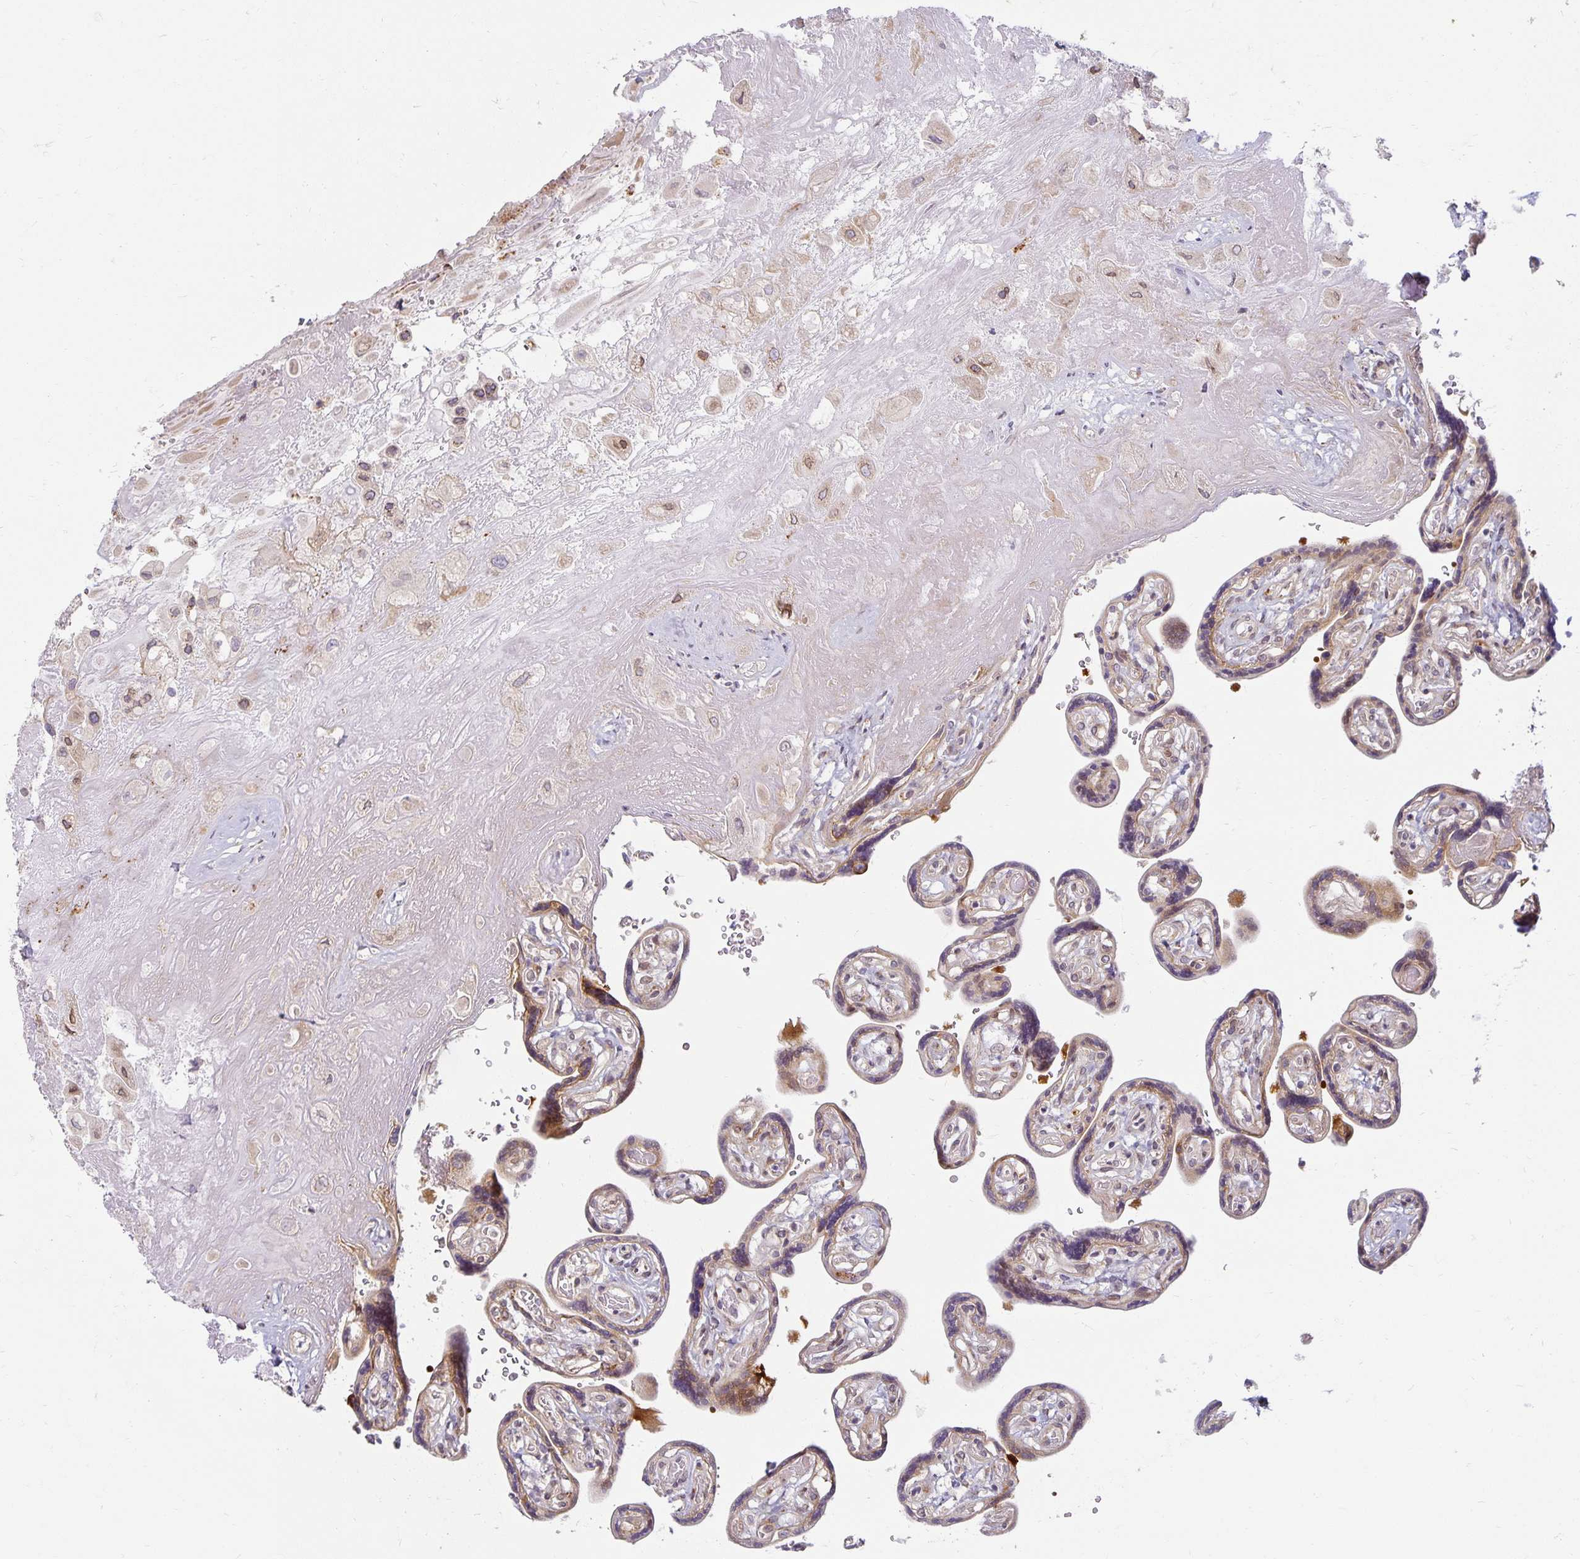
{"staining": {"intensity": "weak", "quantity": "25%-75%", "location": "cytoplasmic/membranous"}, "tissue": "placenta", "cell_type": "Decidual cells", "image_type": "normal", "snomed": [{"axis": "morphology", "description": "Normal tissue, NOS"}, {"axis": "topography", "description": "Placenta"}], "caption": "The micrograph reveals staining of benign placenta, revealing weak cytoplasmic/membranous protein positivity (brown color) within decidual cells. The staining is performed using DAB brown chromogen to label protein expression. The nuclei are counter-stained blue using hematoxylin.", "gene": "EHF", "patient": {"sex": "female", "age": 32}}